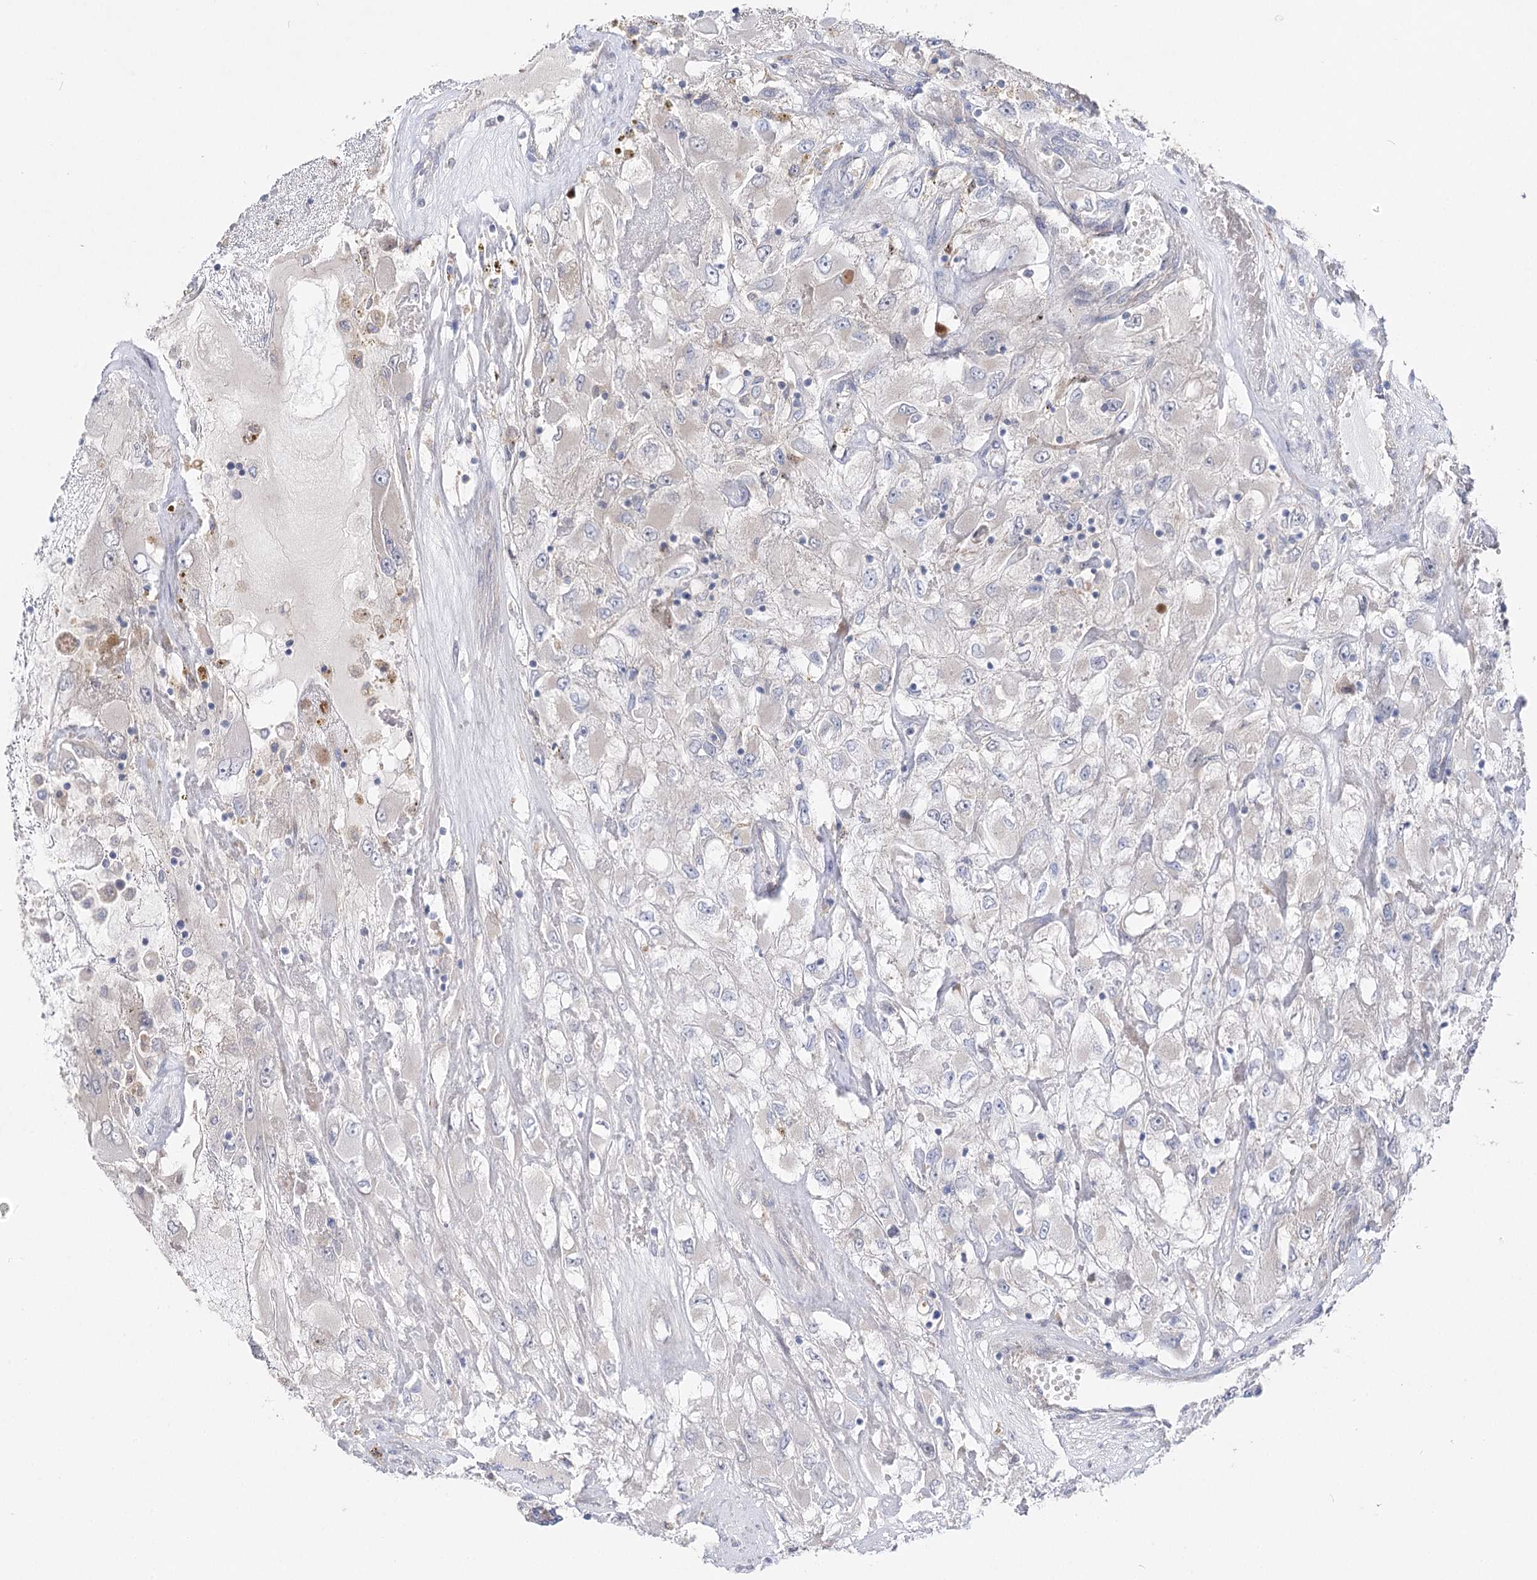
{"staining": {"intensity": "negative", "quantity": "none", "location": "none"}, "tissue": "renal cancer", "cell_type": "Tumor cells", "image_type": "cancer", "snomed": [{"axis": "morphology", "description": "Adenocarcinoma, NOS"}, {"axis": "topography", "description": "Kidney"}], "caption": "Immunohistochemistry of human renal adenocarcinoma demonstrates no staining in tumor cells.", "gene": "NRAP", "patient": {"sex": "female", "age": 52}}